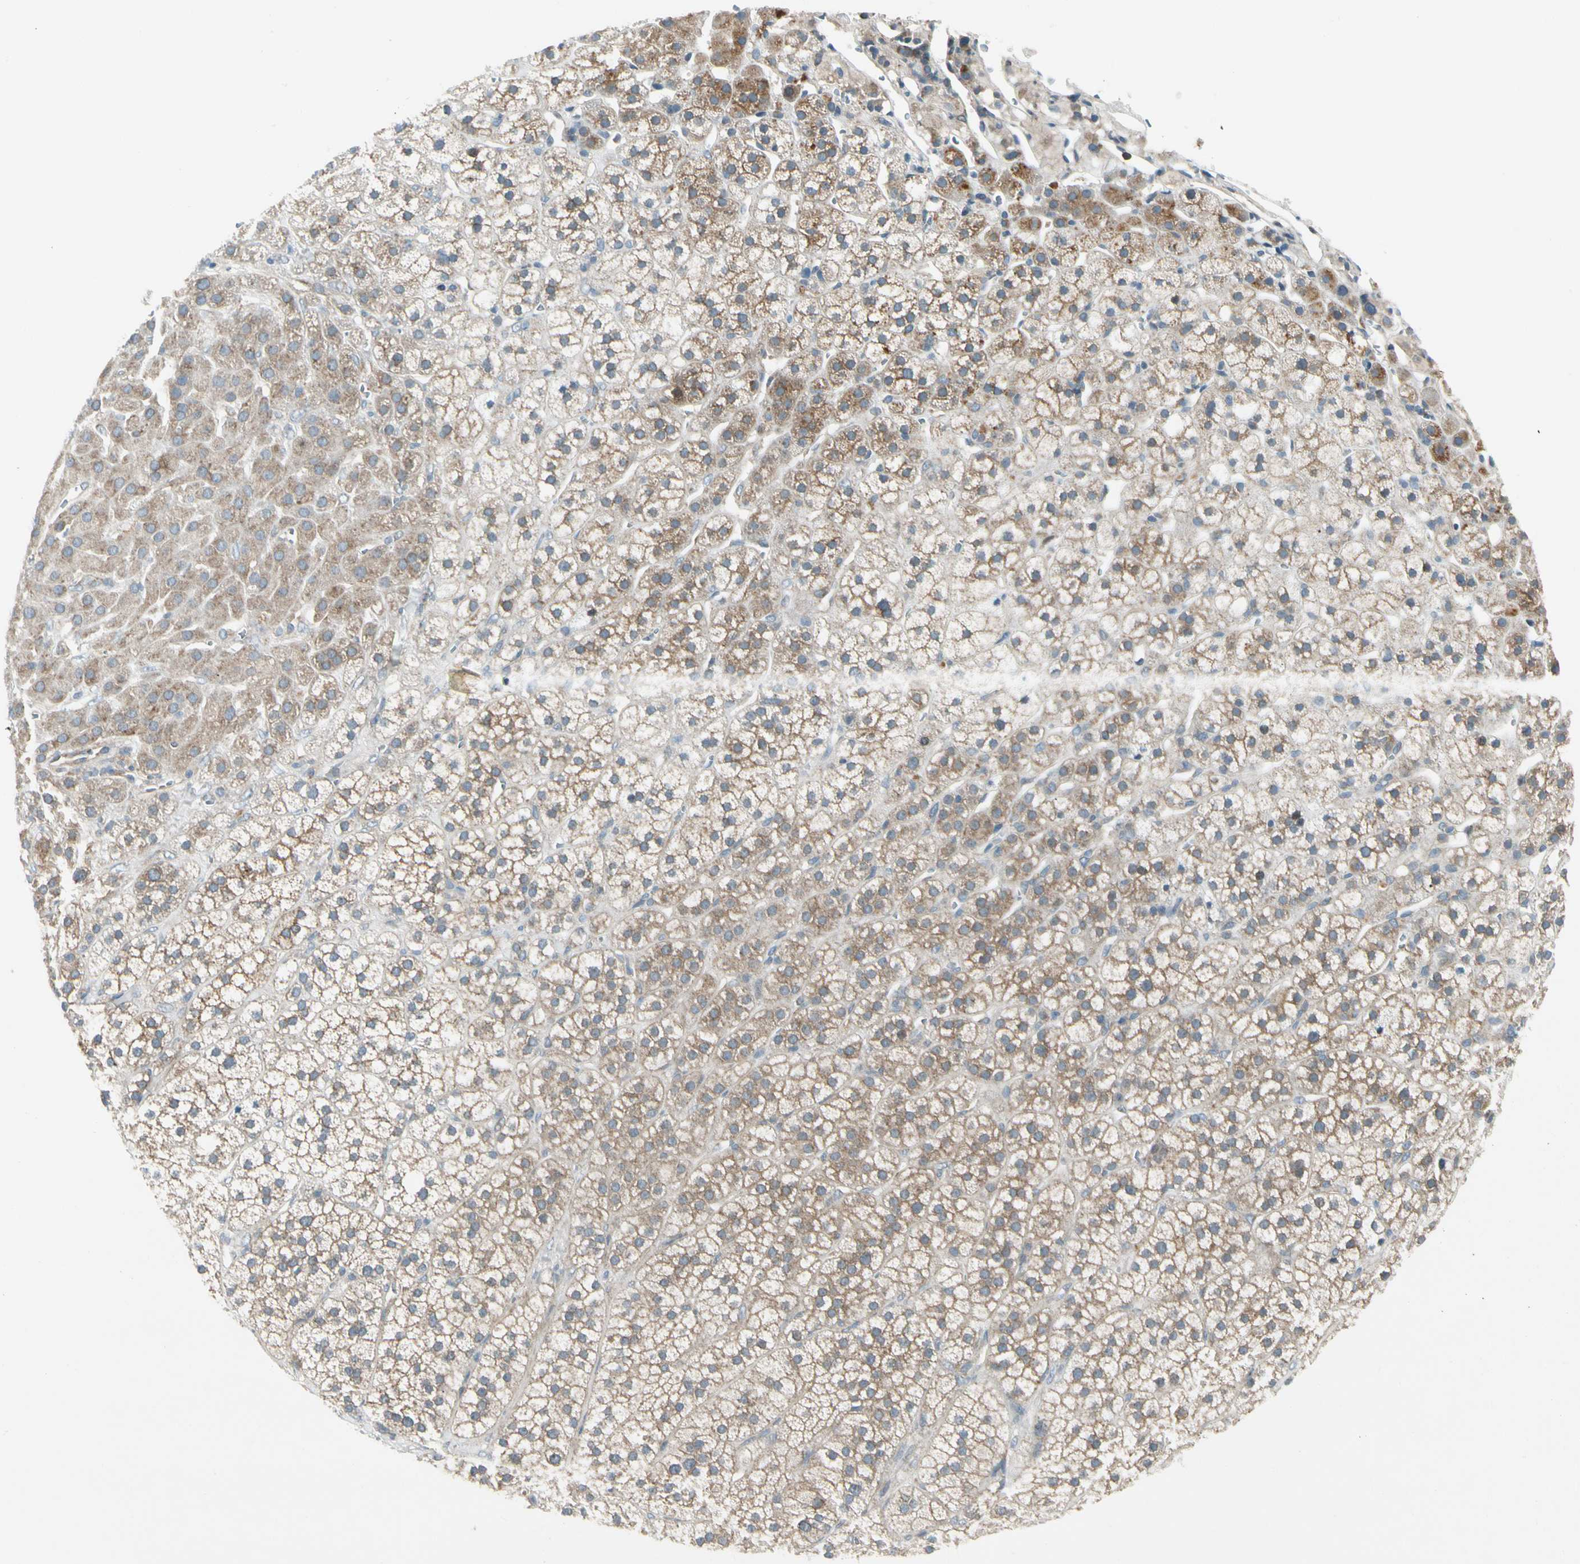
{"staining": {"intensity": "moderate", "quantity": ">75%", "location": "cytoplasmic/membranous"}, "tissue": "adrenal gland", "cell_type": "Glandular cells", "image_type": "normal", "snomed": [{"axis": "morphology", "description": "Normal tissue, NOS"}, {"axis": "topography", "description": "Adrenal gland"}], "caption": "Approximately >75% of glandular cells in benign adrenal gland display moderate cytoplasmic/membranous protein expression as visualized by brown immunohistochemical staining.", "gene": "PANK2", "patient": {"sex": "male", "age": 56}}